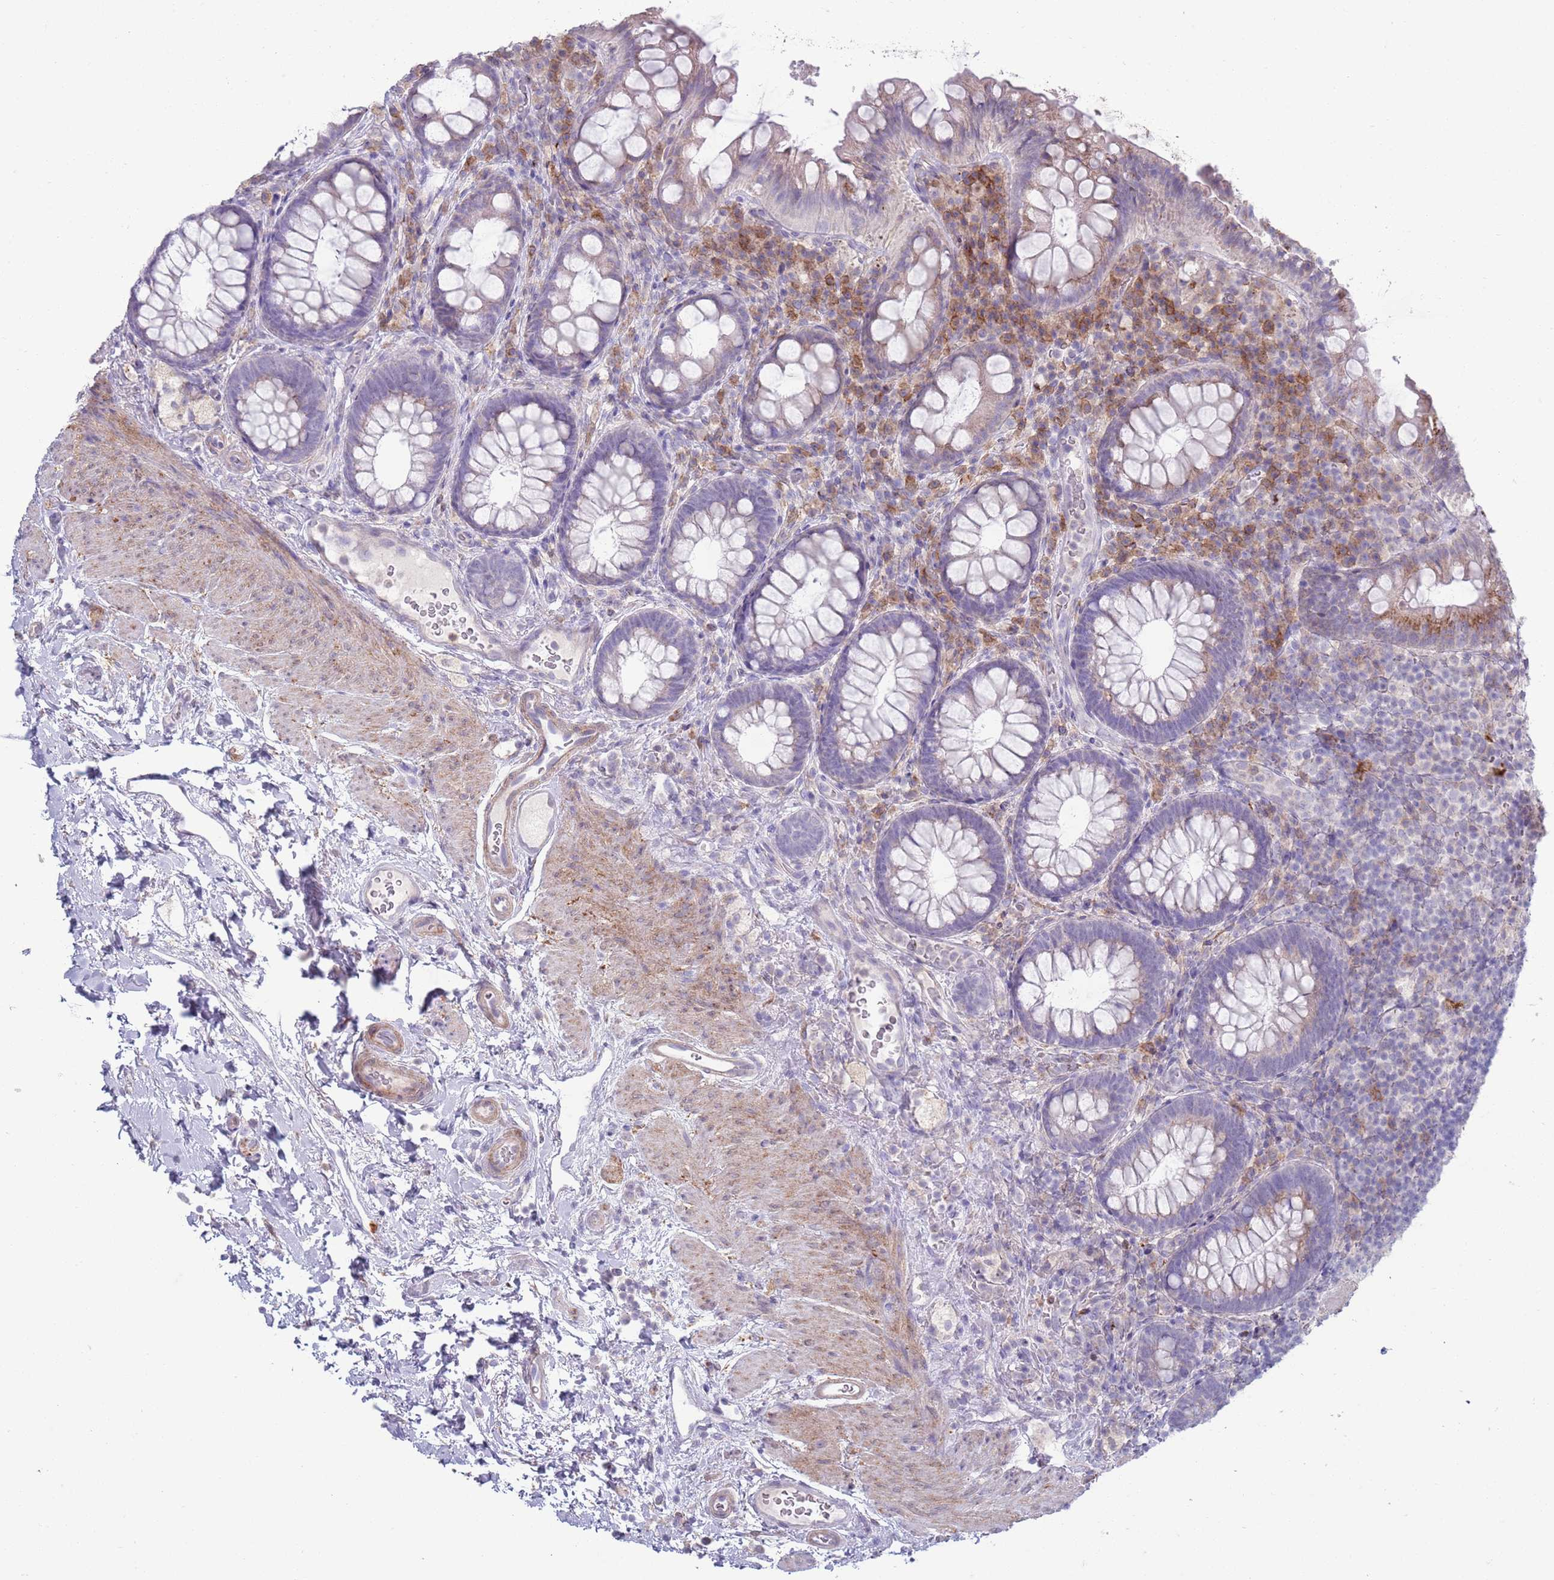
{"staining": {"intensity": "moderate", "quantity": "<25%", "location": "cytoplasmic/membranous"}, "tissue": "rectum", "cell_type": "Glandular cells", "image_type": "normal", "snomed": [{"axis": "morphology", "description": "Normal tissue, NOS"}, {"axis": "topography", "description": "Rectum"}, {"axis": "topography", "description": "Peripheral nerve tissue"}], "caption": "High-power microscopy captured an immunohistochemistry histopathology image of benign rectum, revealing moderate cytoplasmic/membranous staining in about <25% of glandular cells.", "gene": "ACSBG1", "patient": {"sex": "female", "age": 69}}